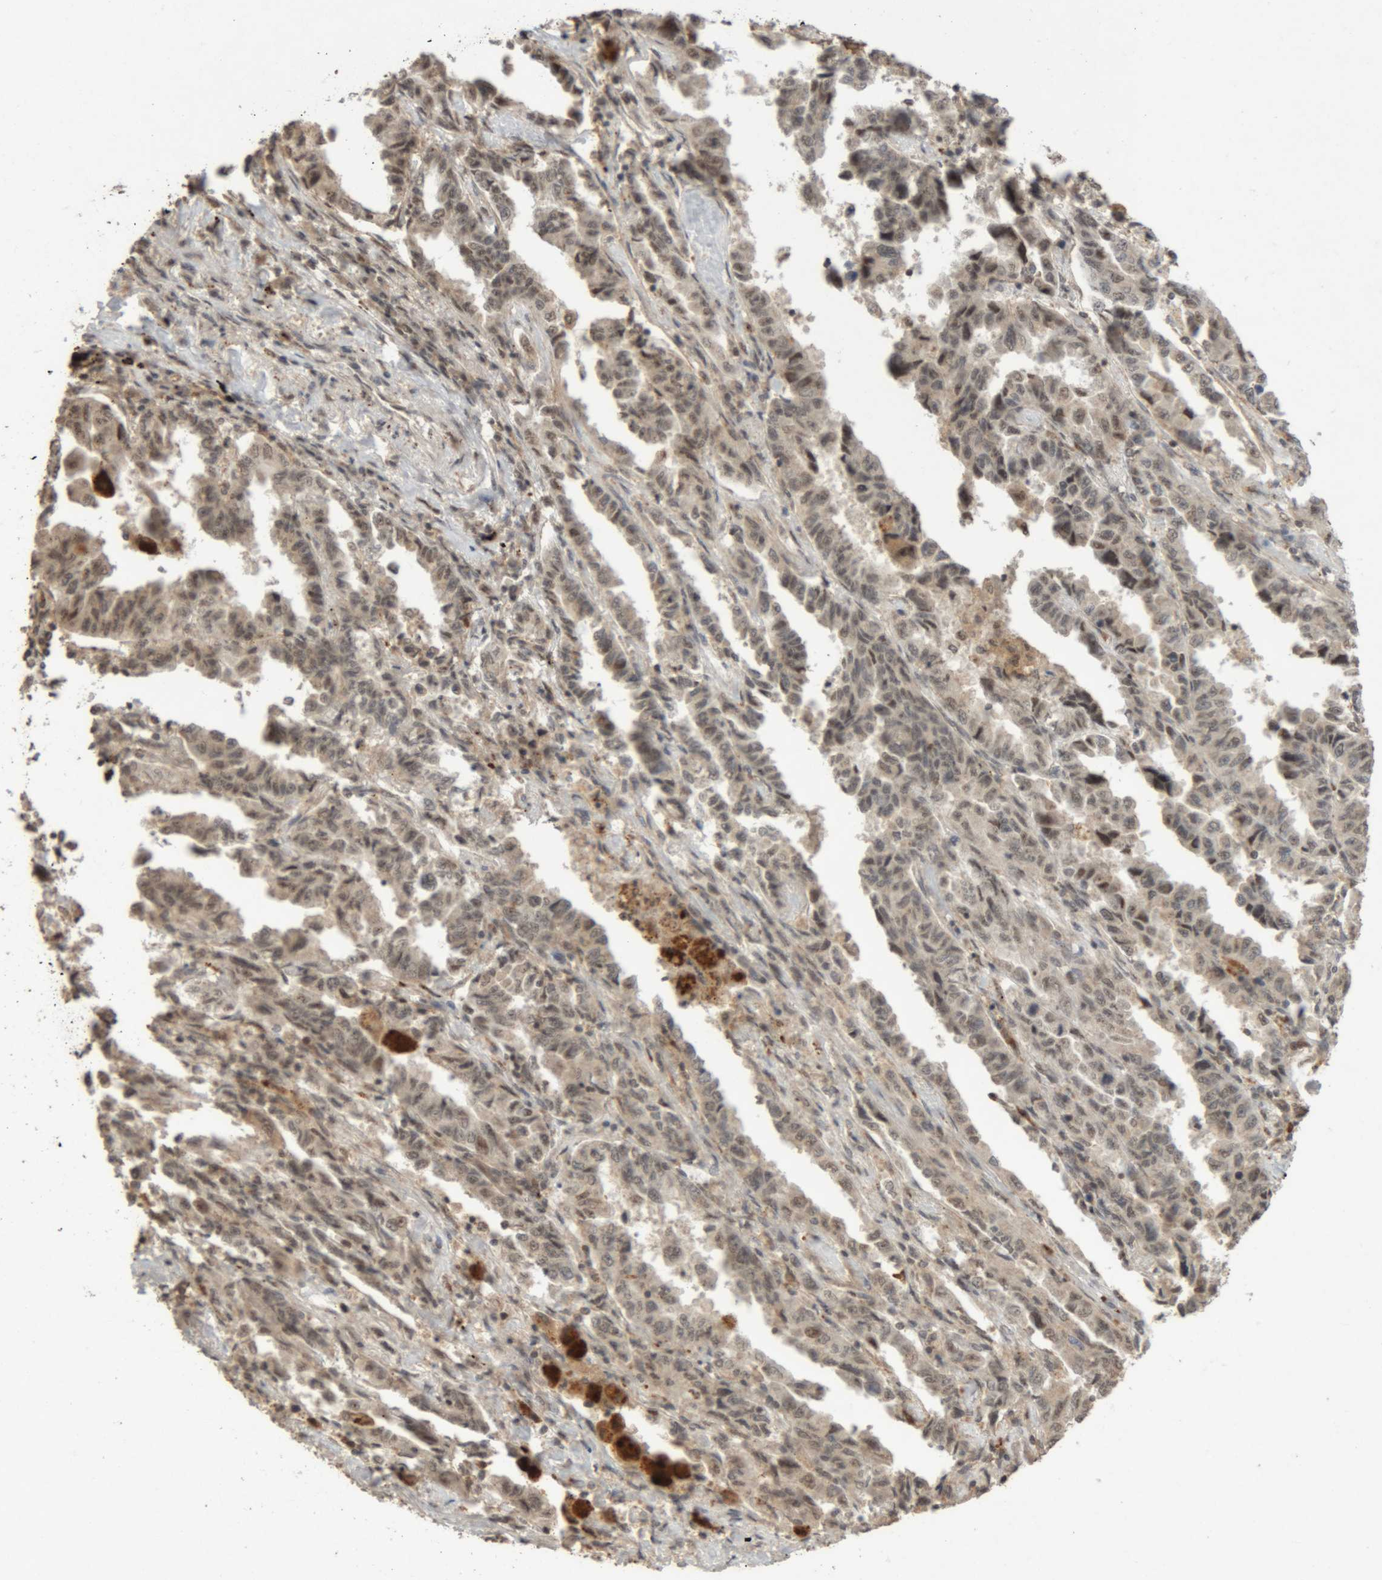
{"staining": {"intensity": "weak", "quantity": "25%-75%", "location": "nuclear"}, "tissue": "lung cancer", "cell_type": "Tumor cells", "image_type": "cancer", "snomed": [{"axis": "morphology", "description": "Adenocarcinoma, NOS"}, {"axis": "topography", "description": "Lung"}], "caption": "Immunohistochemical staining of human lung cancer demonstrates weak nuclear protein expression in about 25%-75% of tumor cells.", "gene": "KEAP1", "patient": {"sex": "female", "age": 51}}